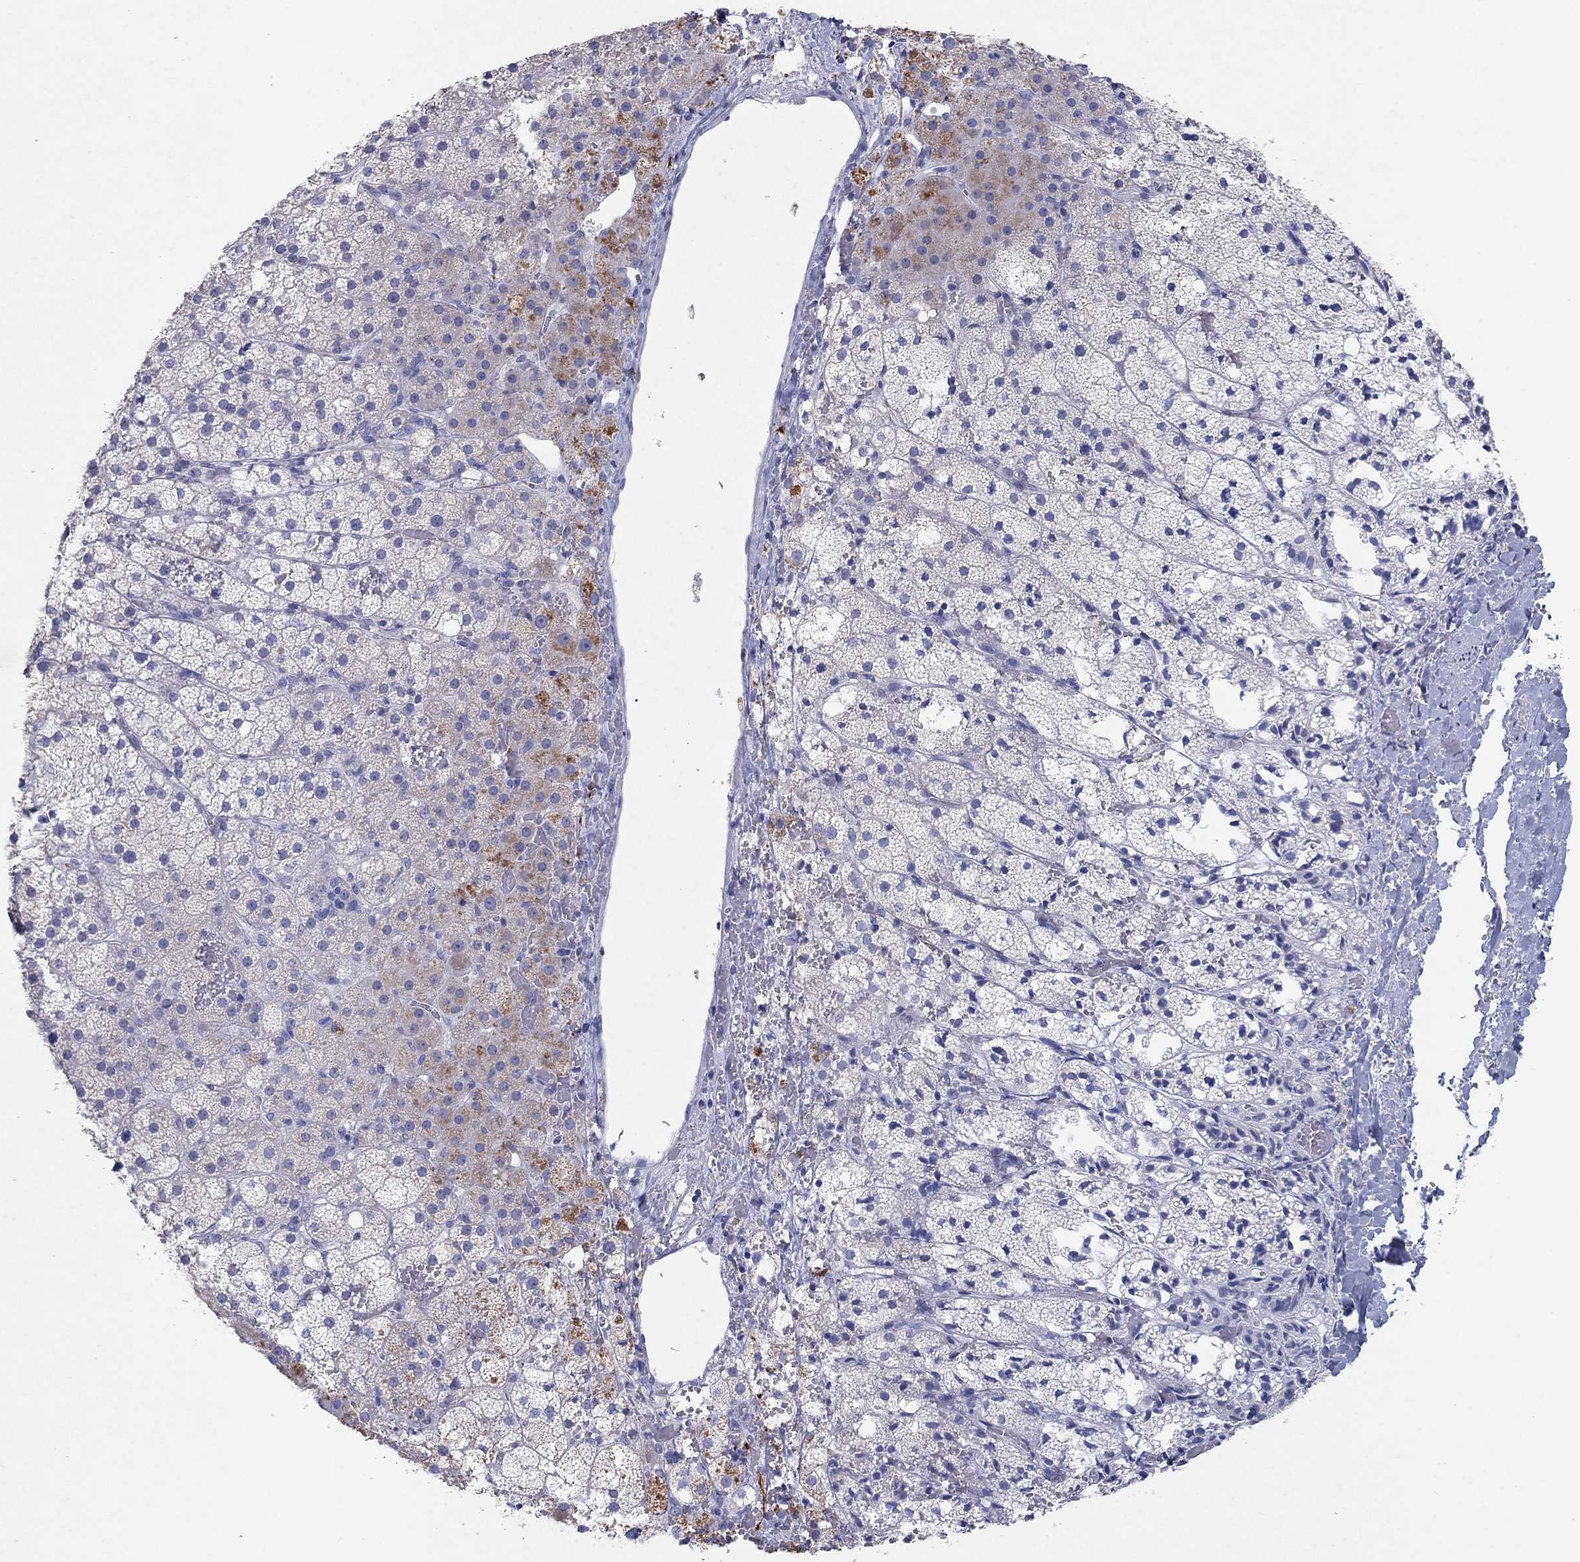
{"staining": {"intensity": "moderate", "quantity": "<25%", "location": "cytoplasmic/membranous"}, "tissue": "adrenal gland", "cell_type": "Glandular cells", "image_type": "normal", "snomed": [{"axis": "morphology", "description": "Normal tissue, NOS"}, {"axis": "topography", "description": "Adrenal gland"}], "caption": "Moderate cytoplasmic/membranous staining for a protein is appreciated in approximately <25% of glandular cells of unremarkable adrenal gland using immunohistochemistry (IHC).", "gene": "KRT40", "patient": {"sex": "male", "age": 53}}